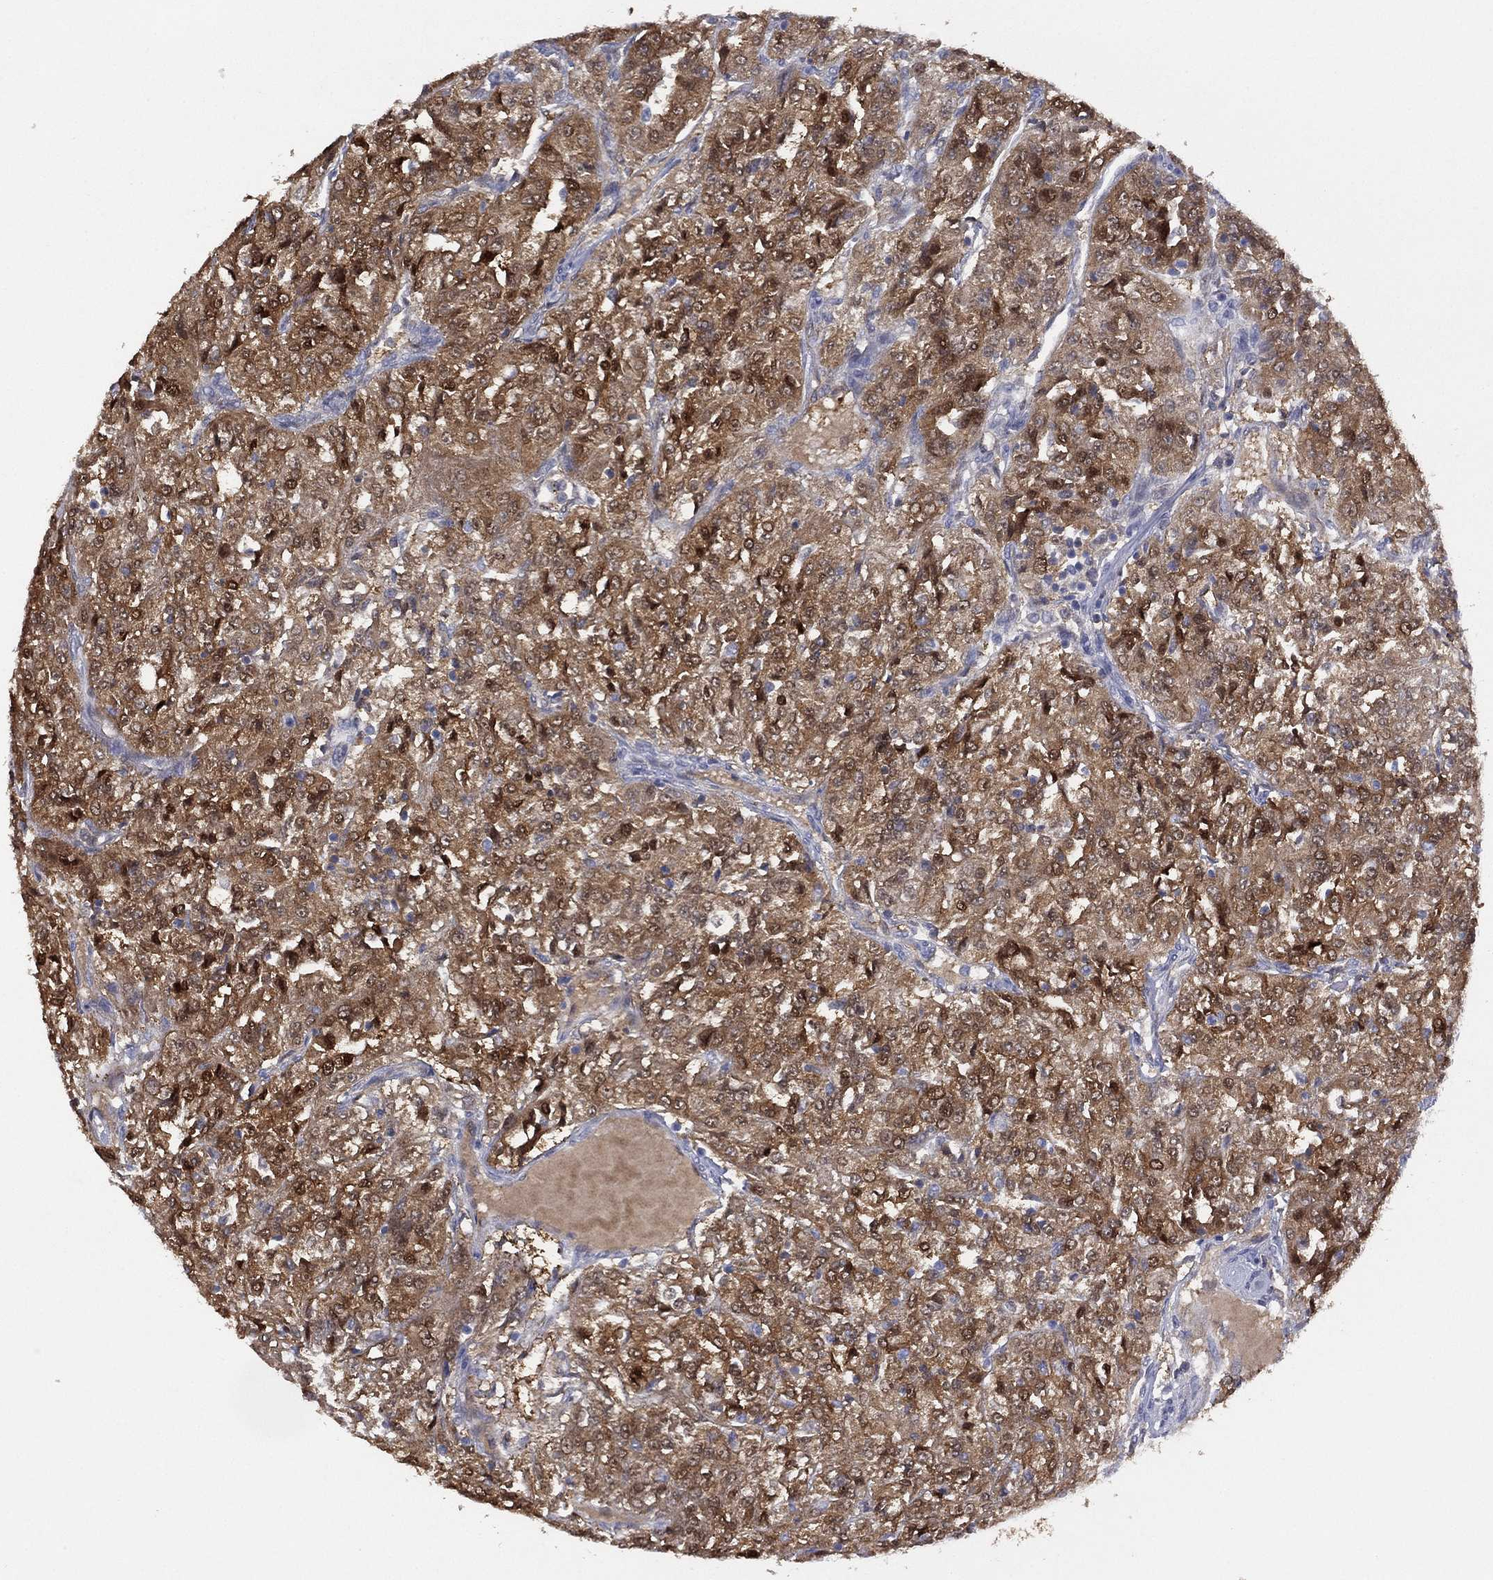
{"staining": {"intensity": "moderate", "quantity": "25%-75%", "location": "cytoplasmic/membranous,nuclear"}, "tissue": "renal cancer", "cell_type": "Tumor cells", "image_type": "cancer", "snomed": [{"axis": "morphology", "description": "Adenocarcinoma, NOS"}, {"axis": "topography", "description": "Kidney"}], "caption": "The immunohistochemical stain shows moderate cytoplasmic/membranous and nuclear positivity in tumor cells of adenocarcinoma (renal) tissue.", "gene": "DDAH1", "patient": {"sex": "female", "age": 63}}